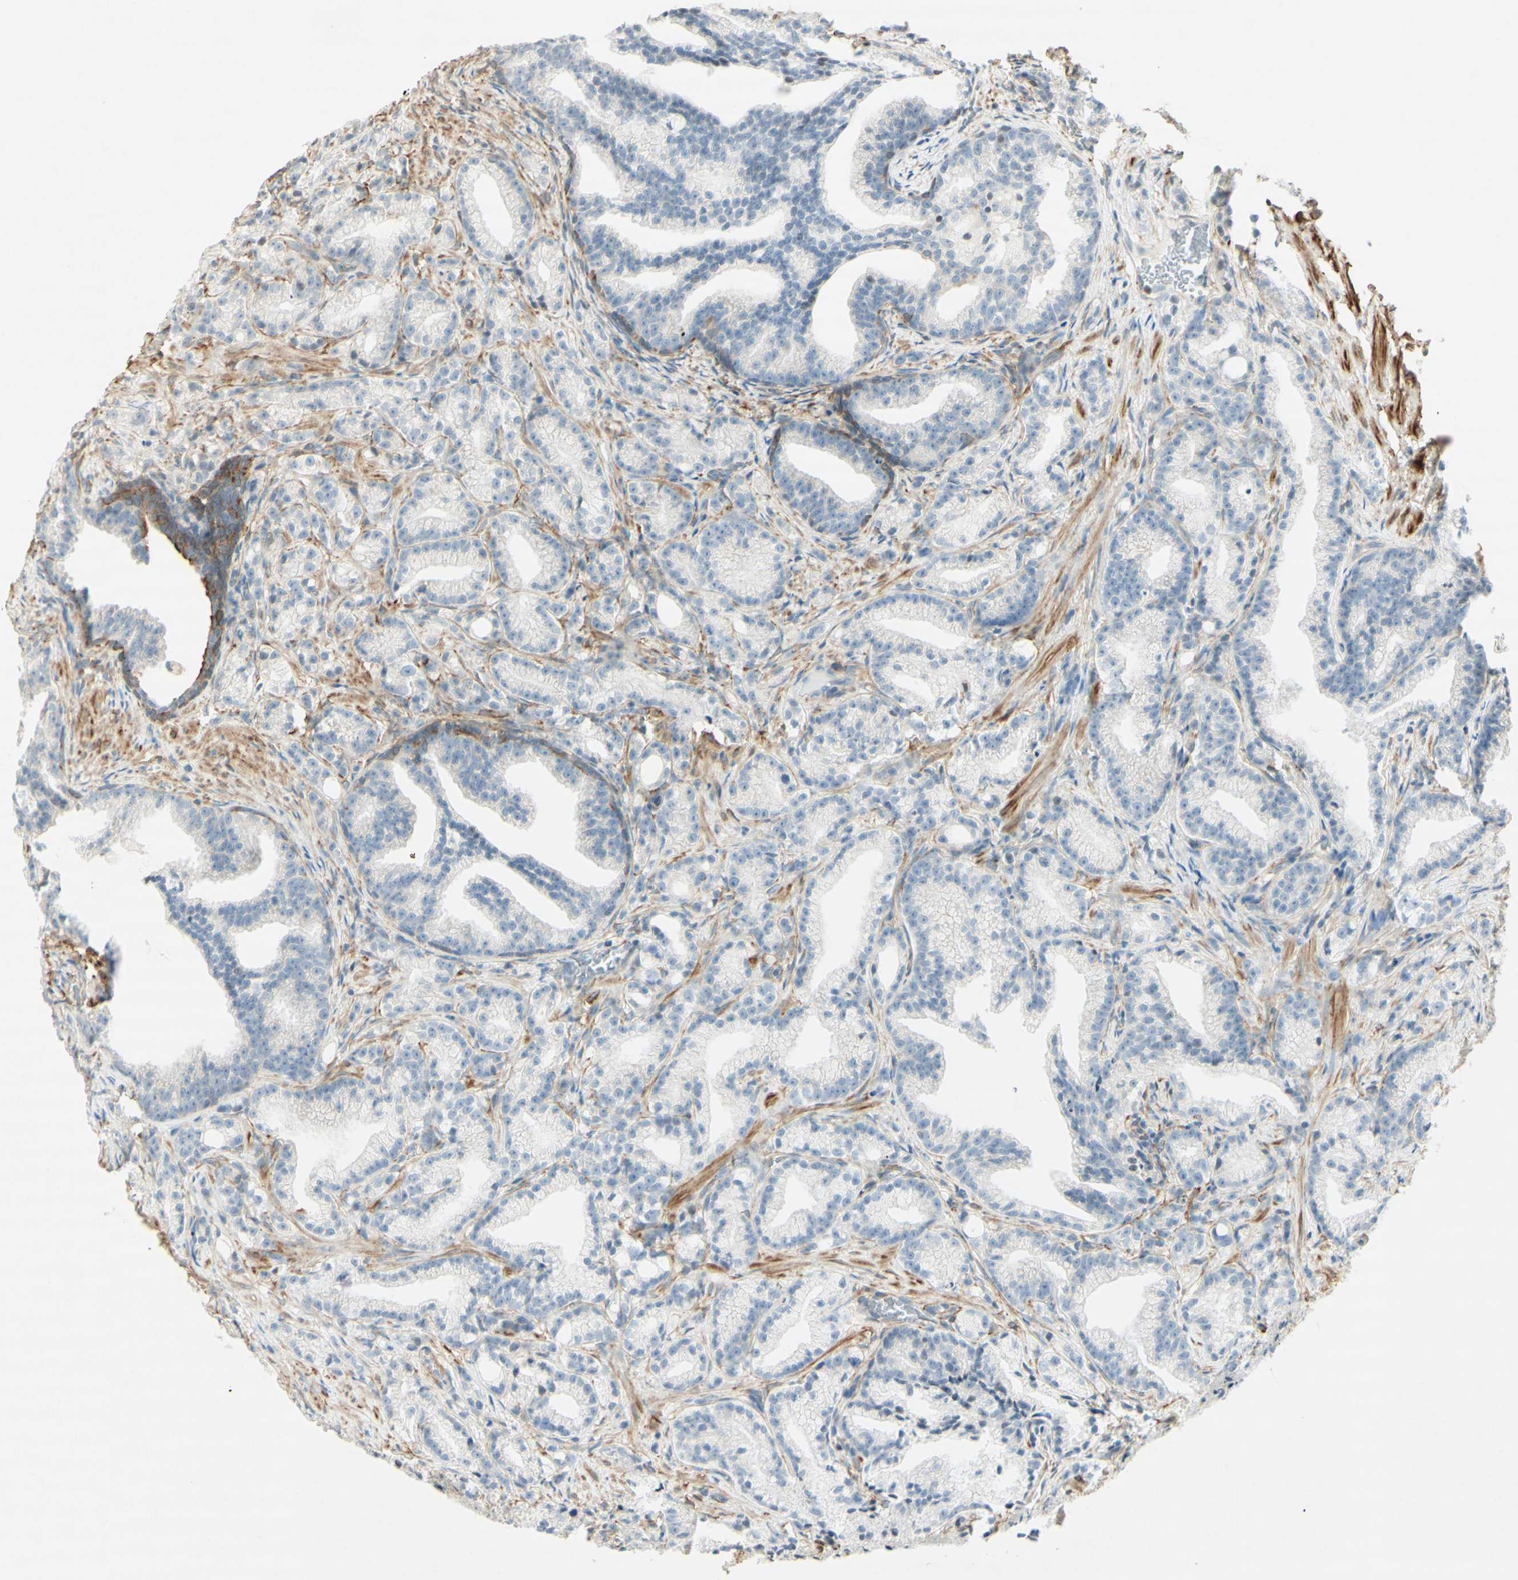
{"staining": {"intensity": "negative", "quantity": "none", "location": "none"}, "tissue": "prostate cancer", "cell_type": "Tumor cells", "image_type": "cancer", "snomed": [{"axis": "morphology", "description": "Adenocarcinoma, Low grade"}, {"axis": "topography", "description": "Prostate"}], "caption": "DAB (3,3'-diaminobenzidine) immunohistochemical staining of human low-grade adenocarcinoma (prostate) demonstrates no significant staining in tumor cells. The staining is performed using DAB brown chromogen with nuclei counter-stained in using hematoxylin.", "gene": "MAP1B", "patient": {"sex": "male", "age": 89}}